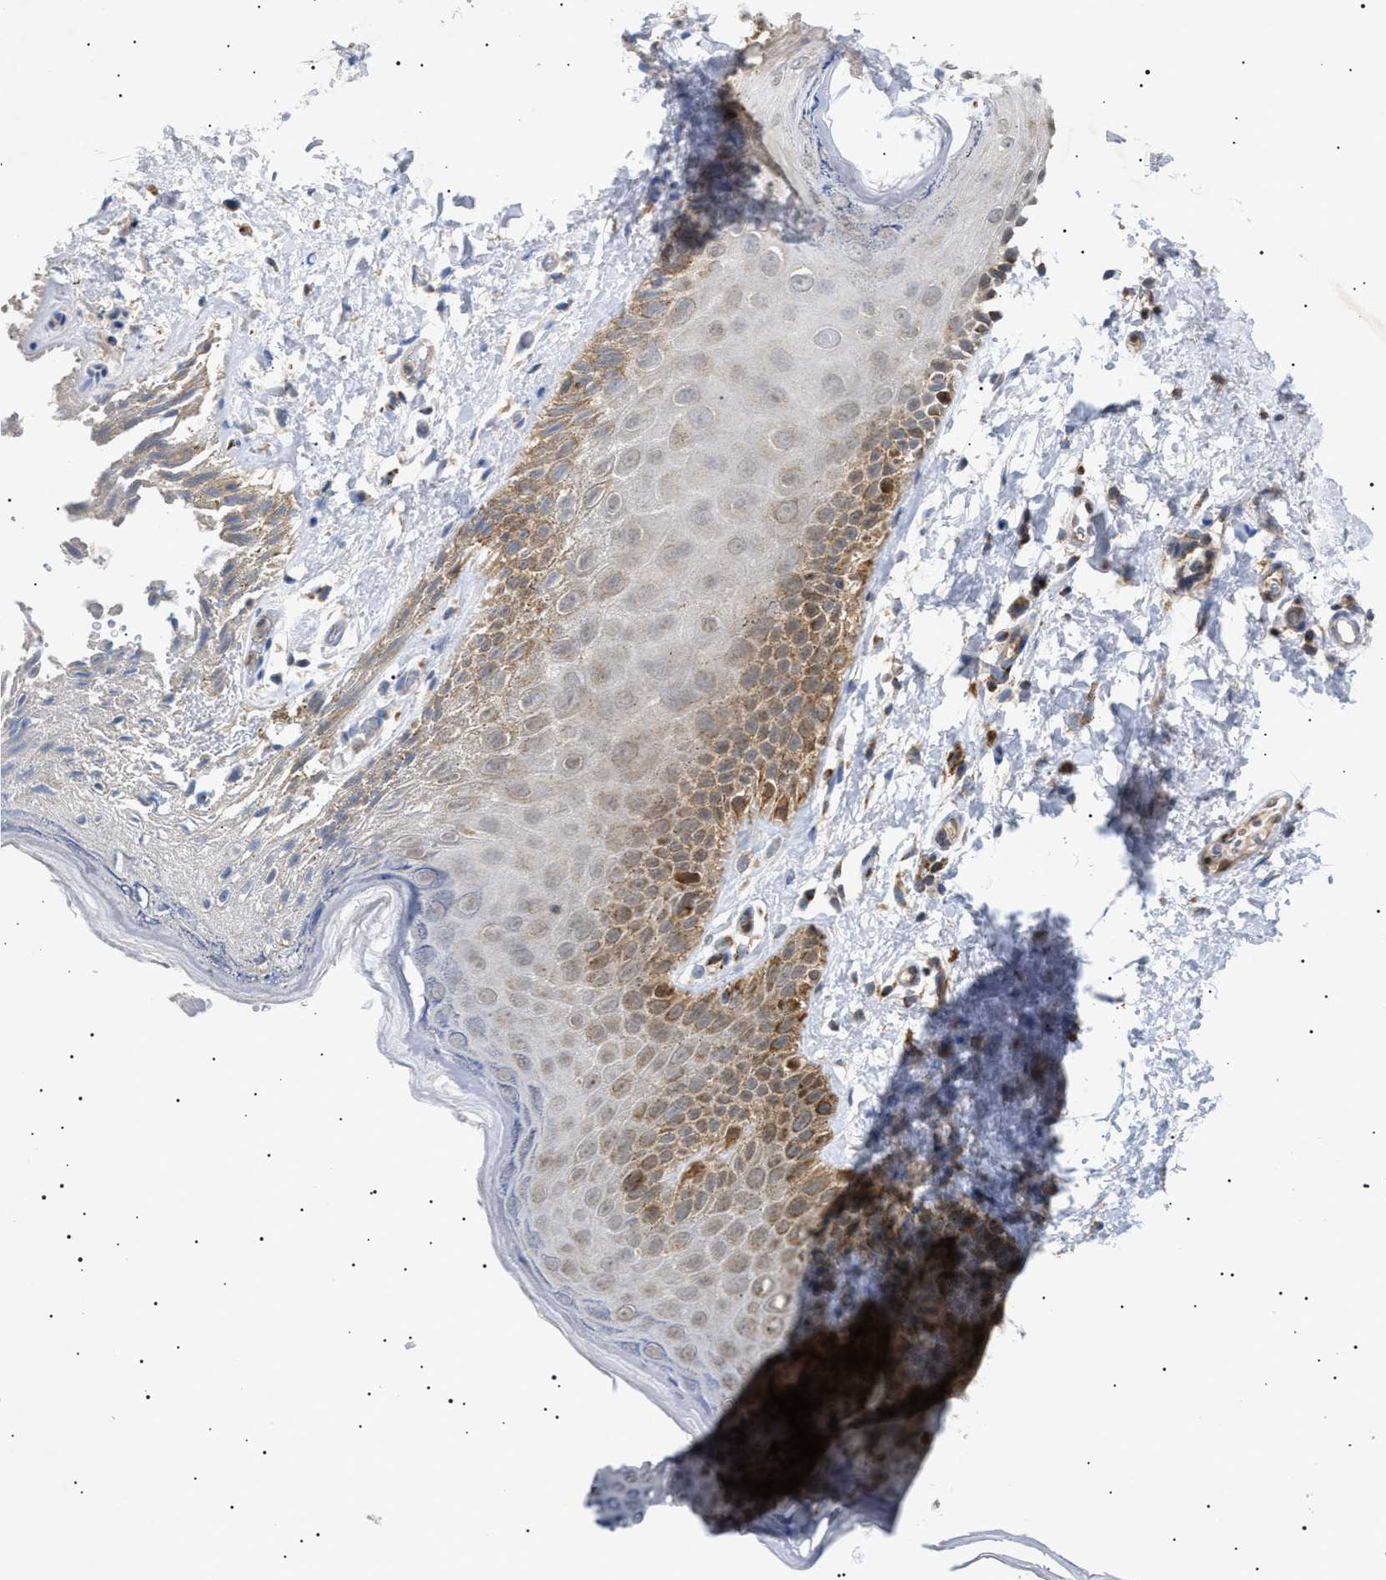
{"staining": {"intensity": "moderate", "quantity": "25%-75%", "location": "cytoplasmic/membranous"}, "tissue": "skin", "cell_type": "Epidermal cells", "image_type": "normal", "snomed": [{"axis": "morphology", "description": "Normal tissue, NOS"}, {"axis": "topography", "description": "Anal"}], "caption": "Skin stained for a protein (brown) reveals moderate cytoplasmic/membranous positive positivity in approximately 25%-75% of epidermal cells.", "gene": "SIRT5", "patient": {"sex": "male", "age": 44}}